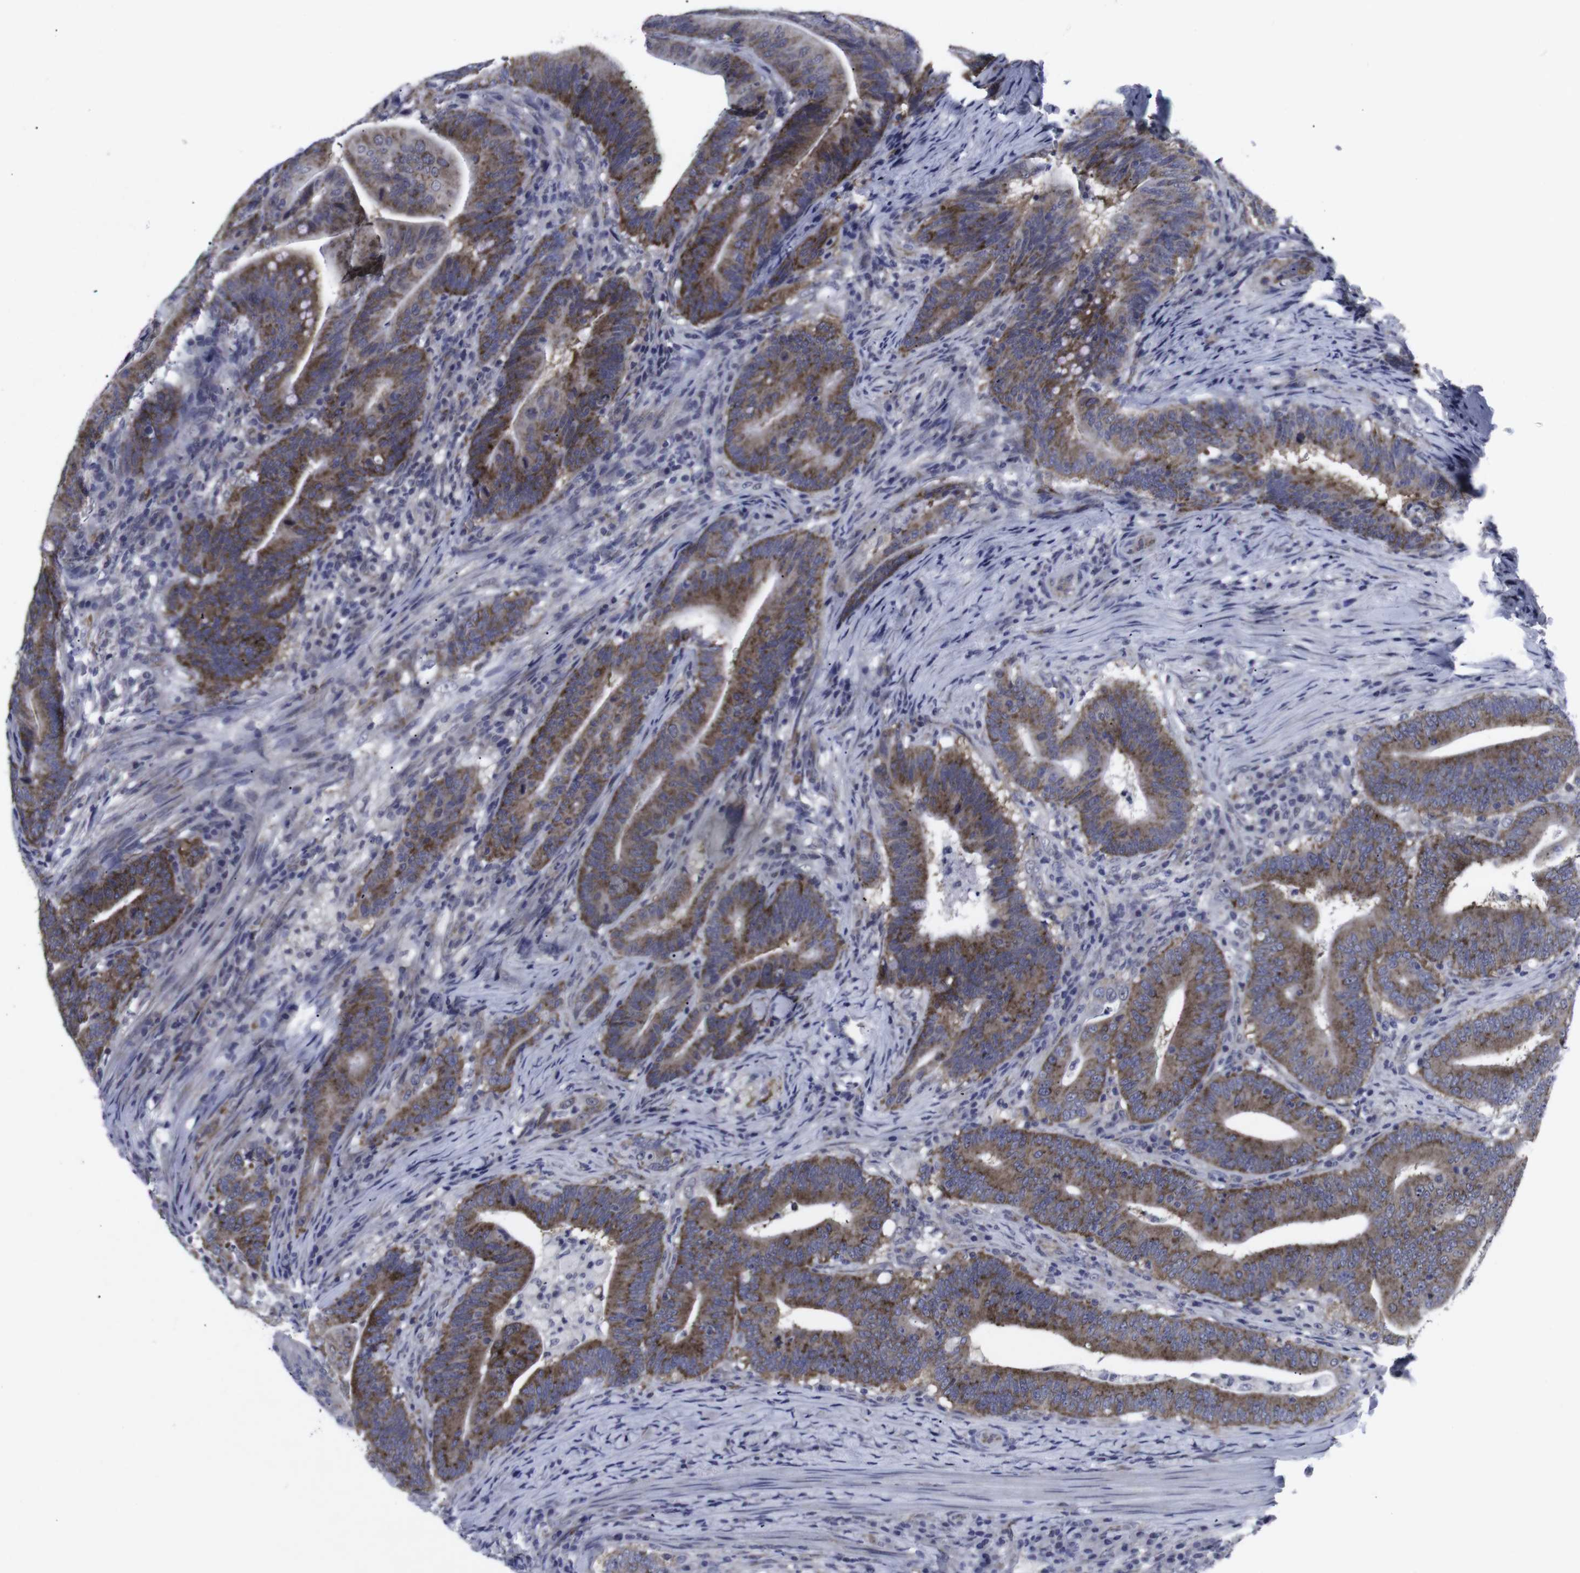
{"staining": {"intensity": "moderate", "quantity": ">75%", "location": "cytoplasmic/membranous"}, "tissue": "colorectal cancer", "cell_type": "Tumor cells", "image_type": "cancer", "snomed": [{"axis": "morphology", "description": "Normal tissue, NOS"}, {"axis": "morphology", "description": "Adenocarcinoma, NOS"}, {"axis": "topography", "description": "Colon"}], "caption": "Colorectal adenocarcinoma tissue exhibits moderate cytoplasmic/membranous expression in about >75% of tumor cells", "gene": "GEMIN2", "patient": {"sex": "female", "age": 66}}